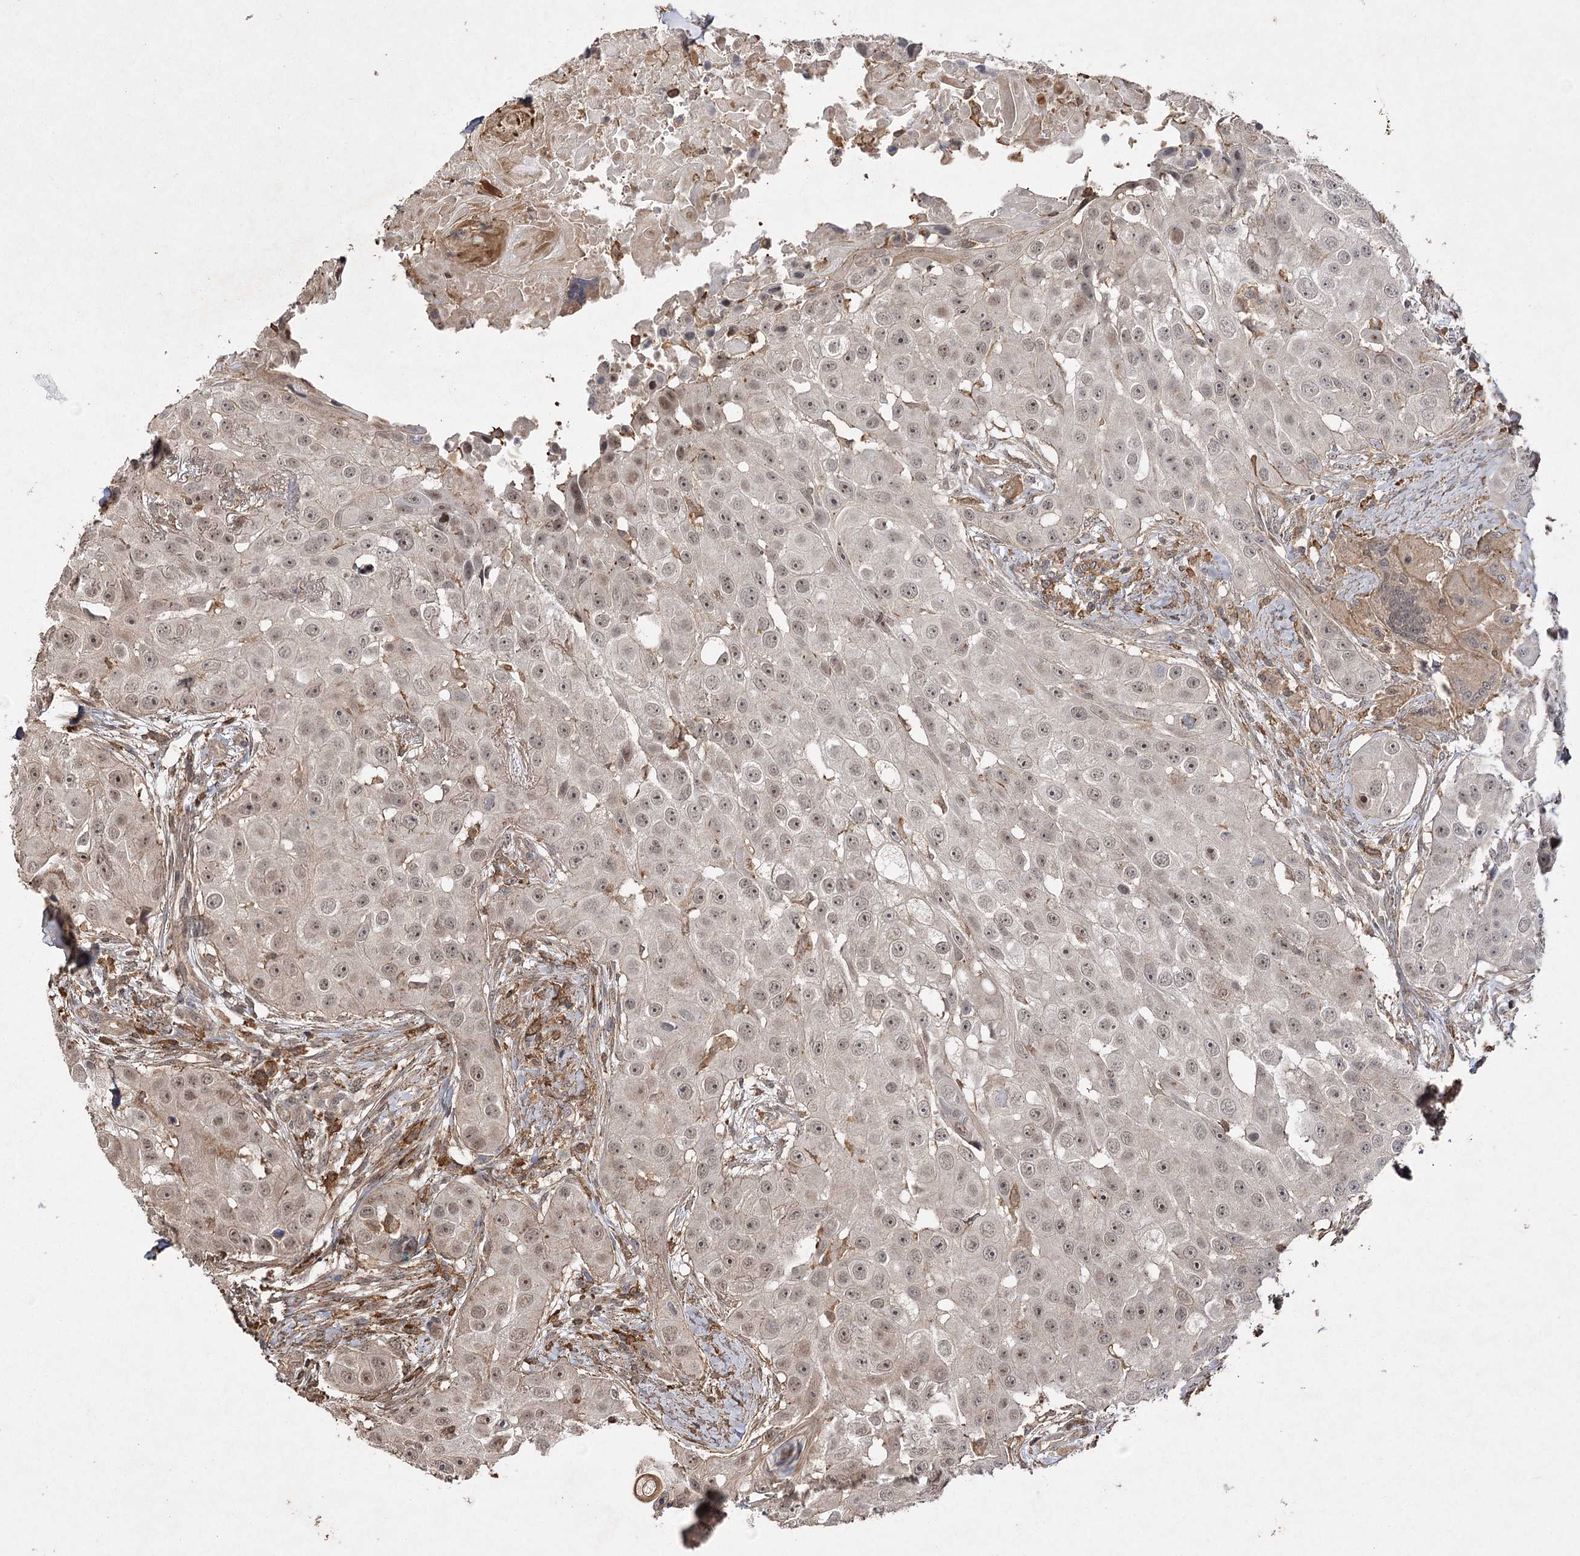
{"staining": {"intensity": "weak", "quantity": ">75%", "location": "nuclear"}, "tissue": "head and neck cancer", "cell_type": "Tumor cells", "image_type": "cancer", "snomed": [{"axis": "morphology", "description": "Normal tissue, NOS"}, {"axis": "morphology", "description": "Squamous cell carcinoma, NOS"}, {"axis": "topography", "description": "Skeletal muscle"}, {"axis": "topography", "description": "Head-Neck"}], "caption": "Protein analysis of head and neck cancer (squamous cell carcinoma) tissue displays weak nuclear staining in about >75% of tumor cells.", "gene": "OBSL1", "patient": {"sex": "male", "age": 51}}